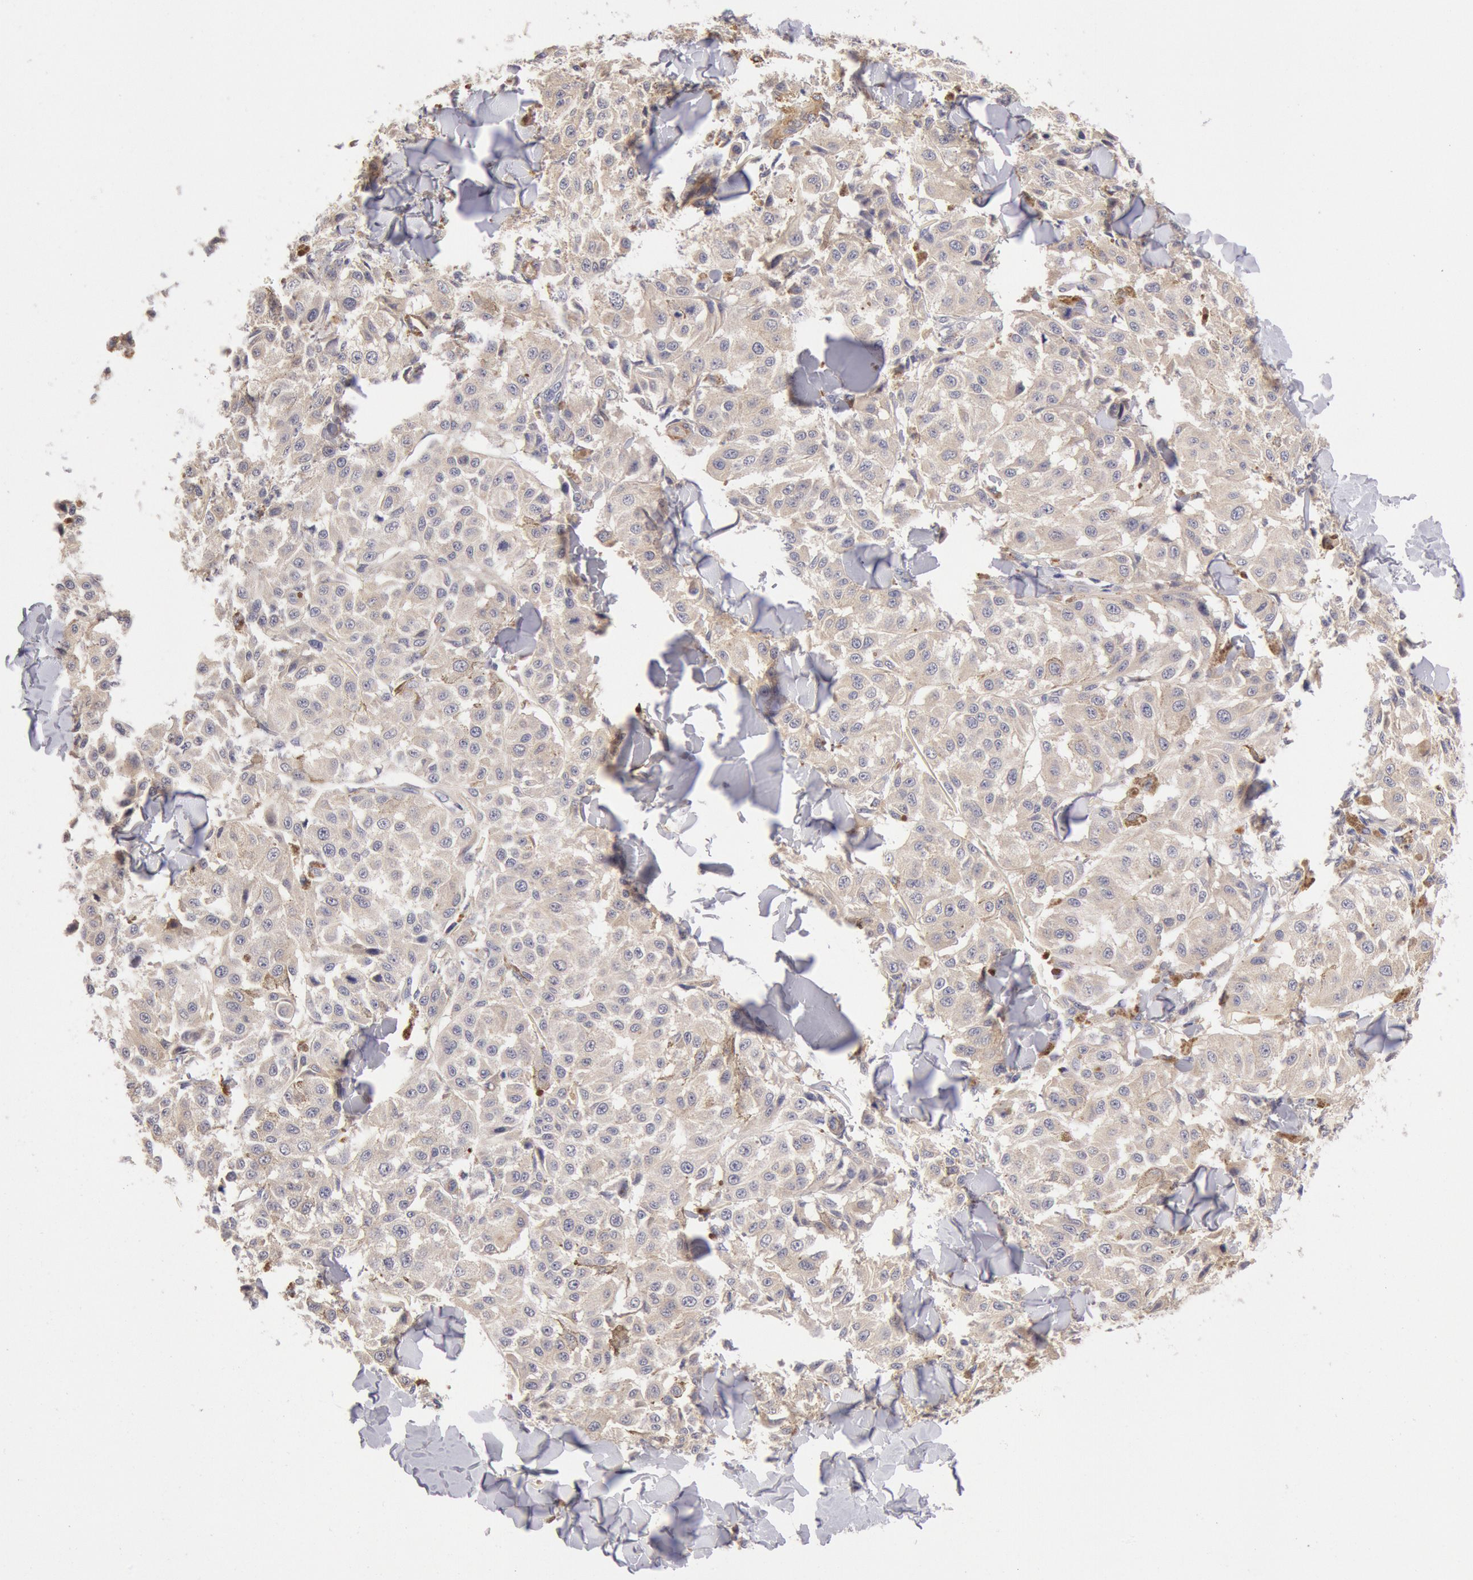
{"staining": {"intensity": "moderate", "quantity": "25%-75%", "location": "cytoplasmic/membranous"}, "tissue": "melanoma", "cell_type": "Tumor cells", "image_type": "cancer", "snomed": [{"axis": "morphology", "description": "Malignant melanoma, NOS"}, {"axis": "topography", "description": "Skin"}], "caption": "Protein expression by IHC reveals moderate cytoplasmic/membranous staining in approximately 25%-75% of tumor cells in malignant melanoma.", "gene": "TMED8", "patient": {"sex": "female", "age": 64}}